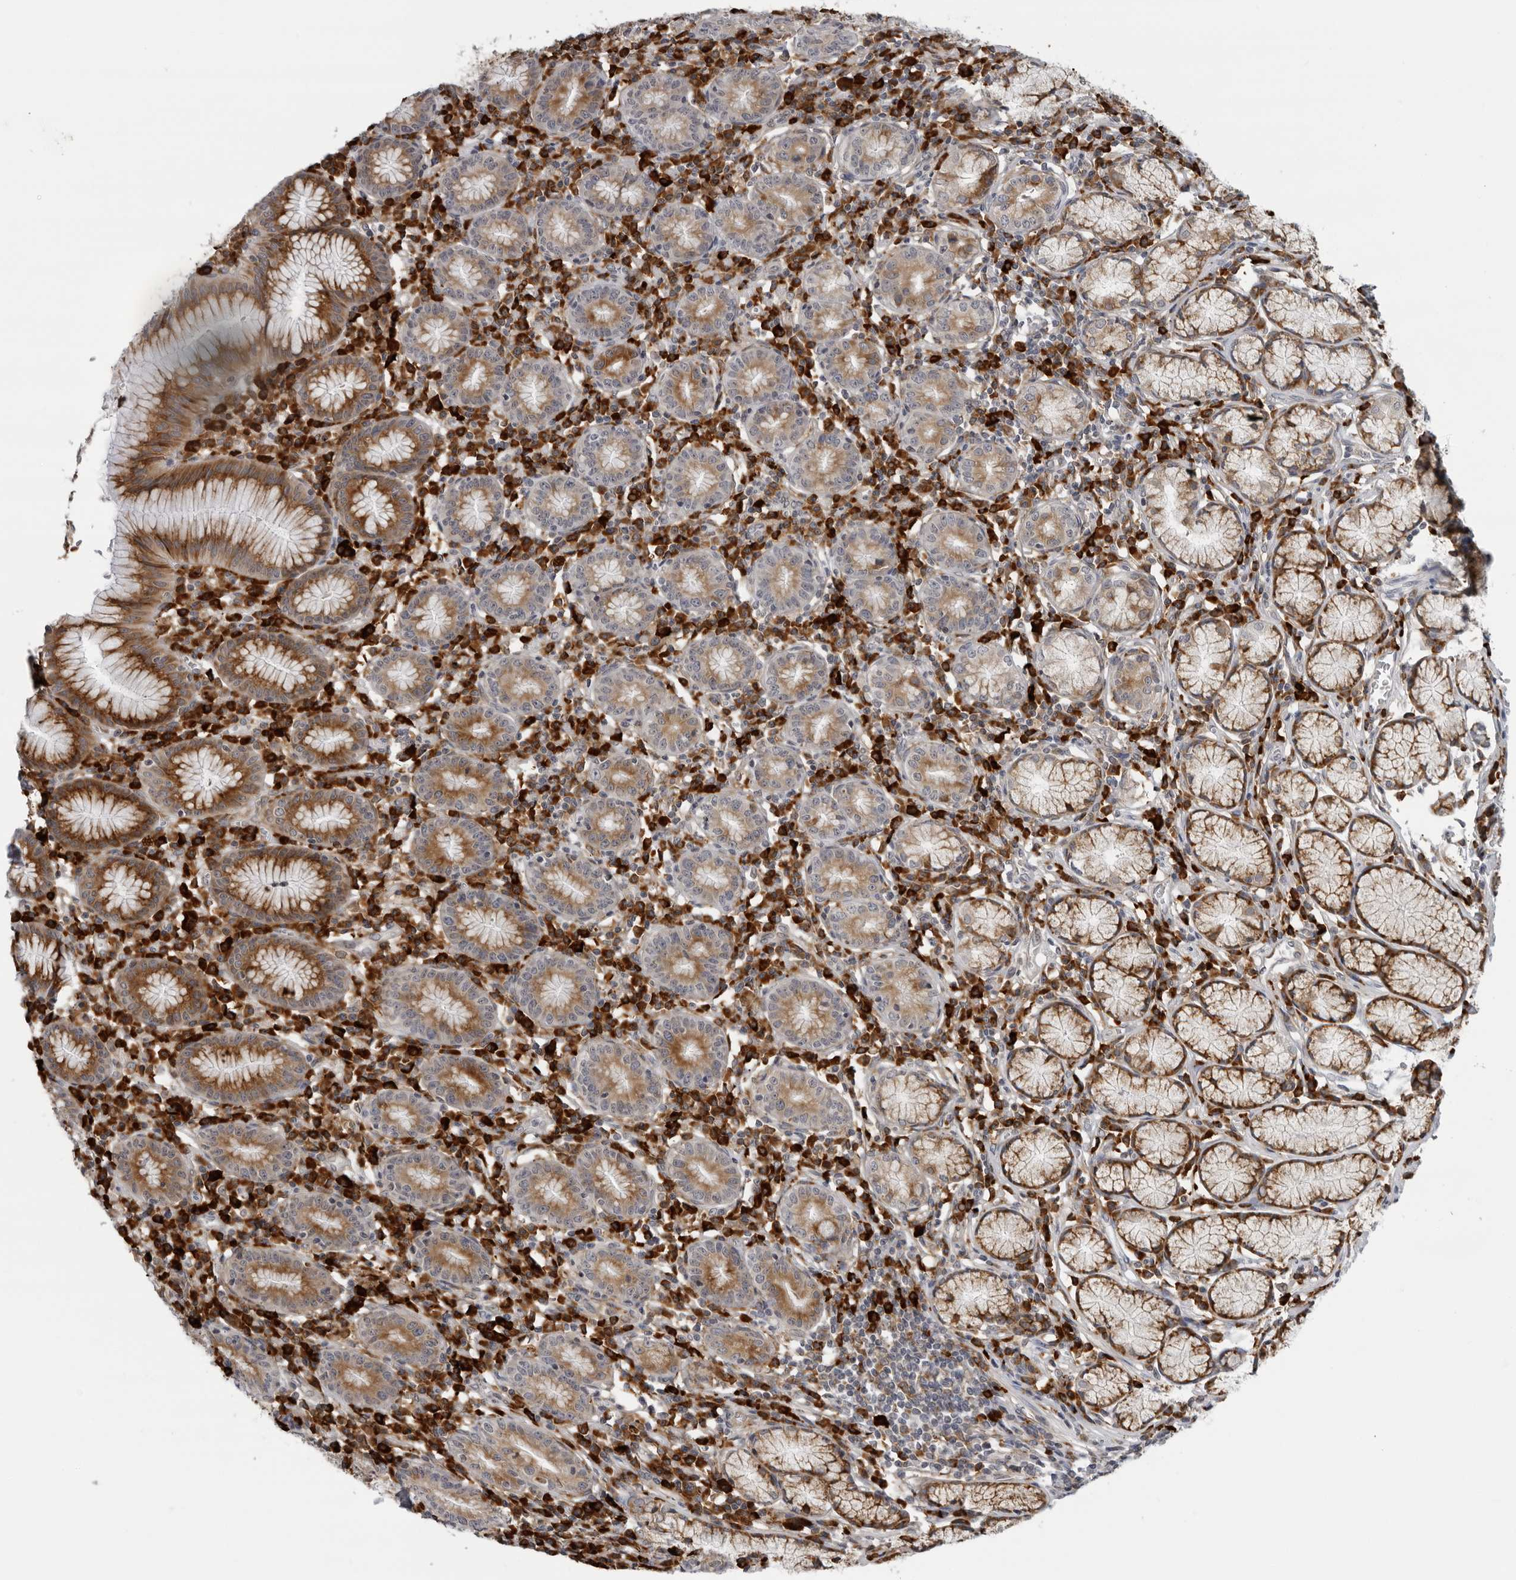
{"staining": {"intensity": "strong", "quantity": "25%-75%", "location": "cytoplasmic/membranous"}, "tissue": "stomach", "cell_type": "Glandular cells", "image_type": "normal", "snomed": [{"axis": "morphology", "description": "Normal tissue, NOS"}, {"axis": "topography", "description": "Stomach"}], "caption": "About 25%-75% of glandular cells in benign human stomach reveal strong cytoplasmic/membranous protein expression as visualized by brown immunohistochemical staining.", "gene": "ALPK2", "patient": {"sex": "male", "age": 55}}